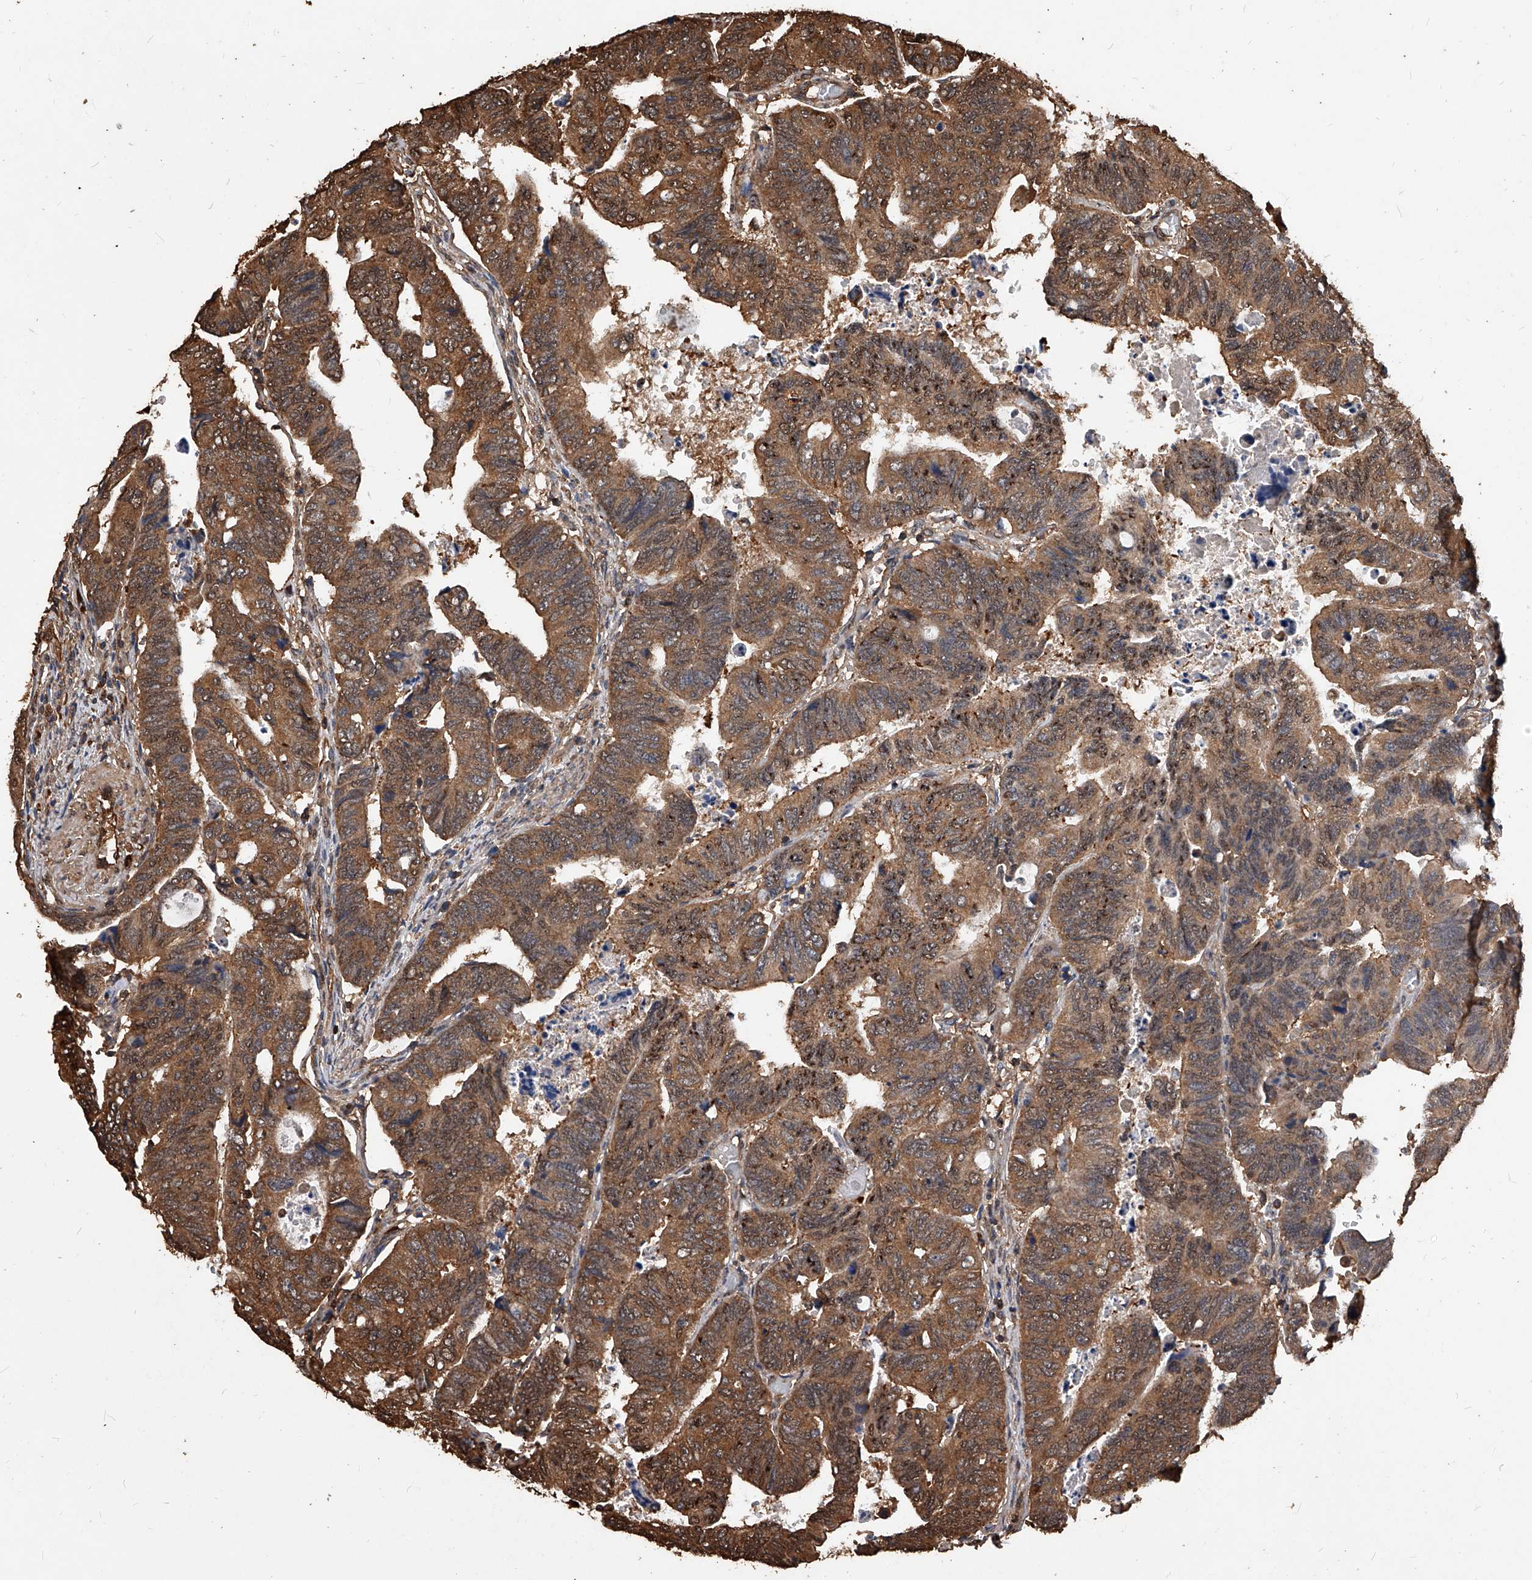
{"staining": {"intensity": "strong", "quantity": ">75%", "location": "cytoplasmic/membranous"}, "tissue": "colorectal cancer", "cell_type": "Tumor cells", "image_type": "cancer", "snomed": [{"axis": "morphology", "description": "Normal tissue, NOS"}, {"axis": "morphology", "description": "Adenocarcinoma, NOS"}, {"axis": "topography", "description": "Rectum"}], "caption": "Immunohistochemistry (IHC) of human colorectal cancer shows high levels of strong cytoplasmic/membranous positivity in about >75% of tumor cells.", "gene": "UCP2", "patient": {"sex": "female", "age": 65}}